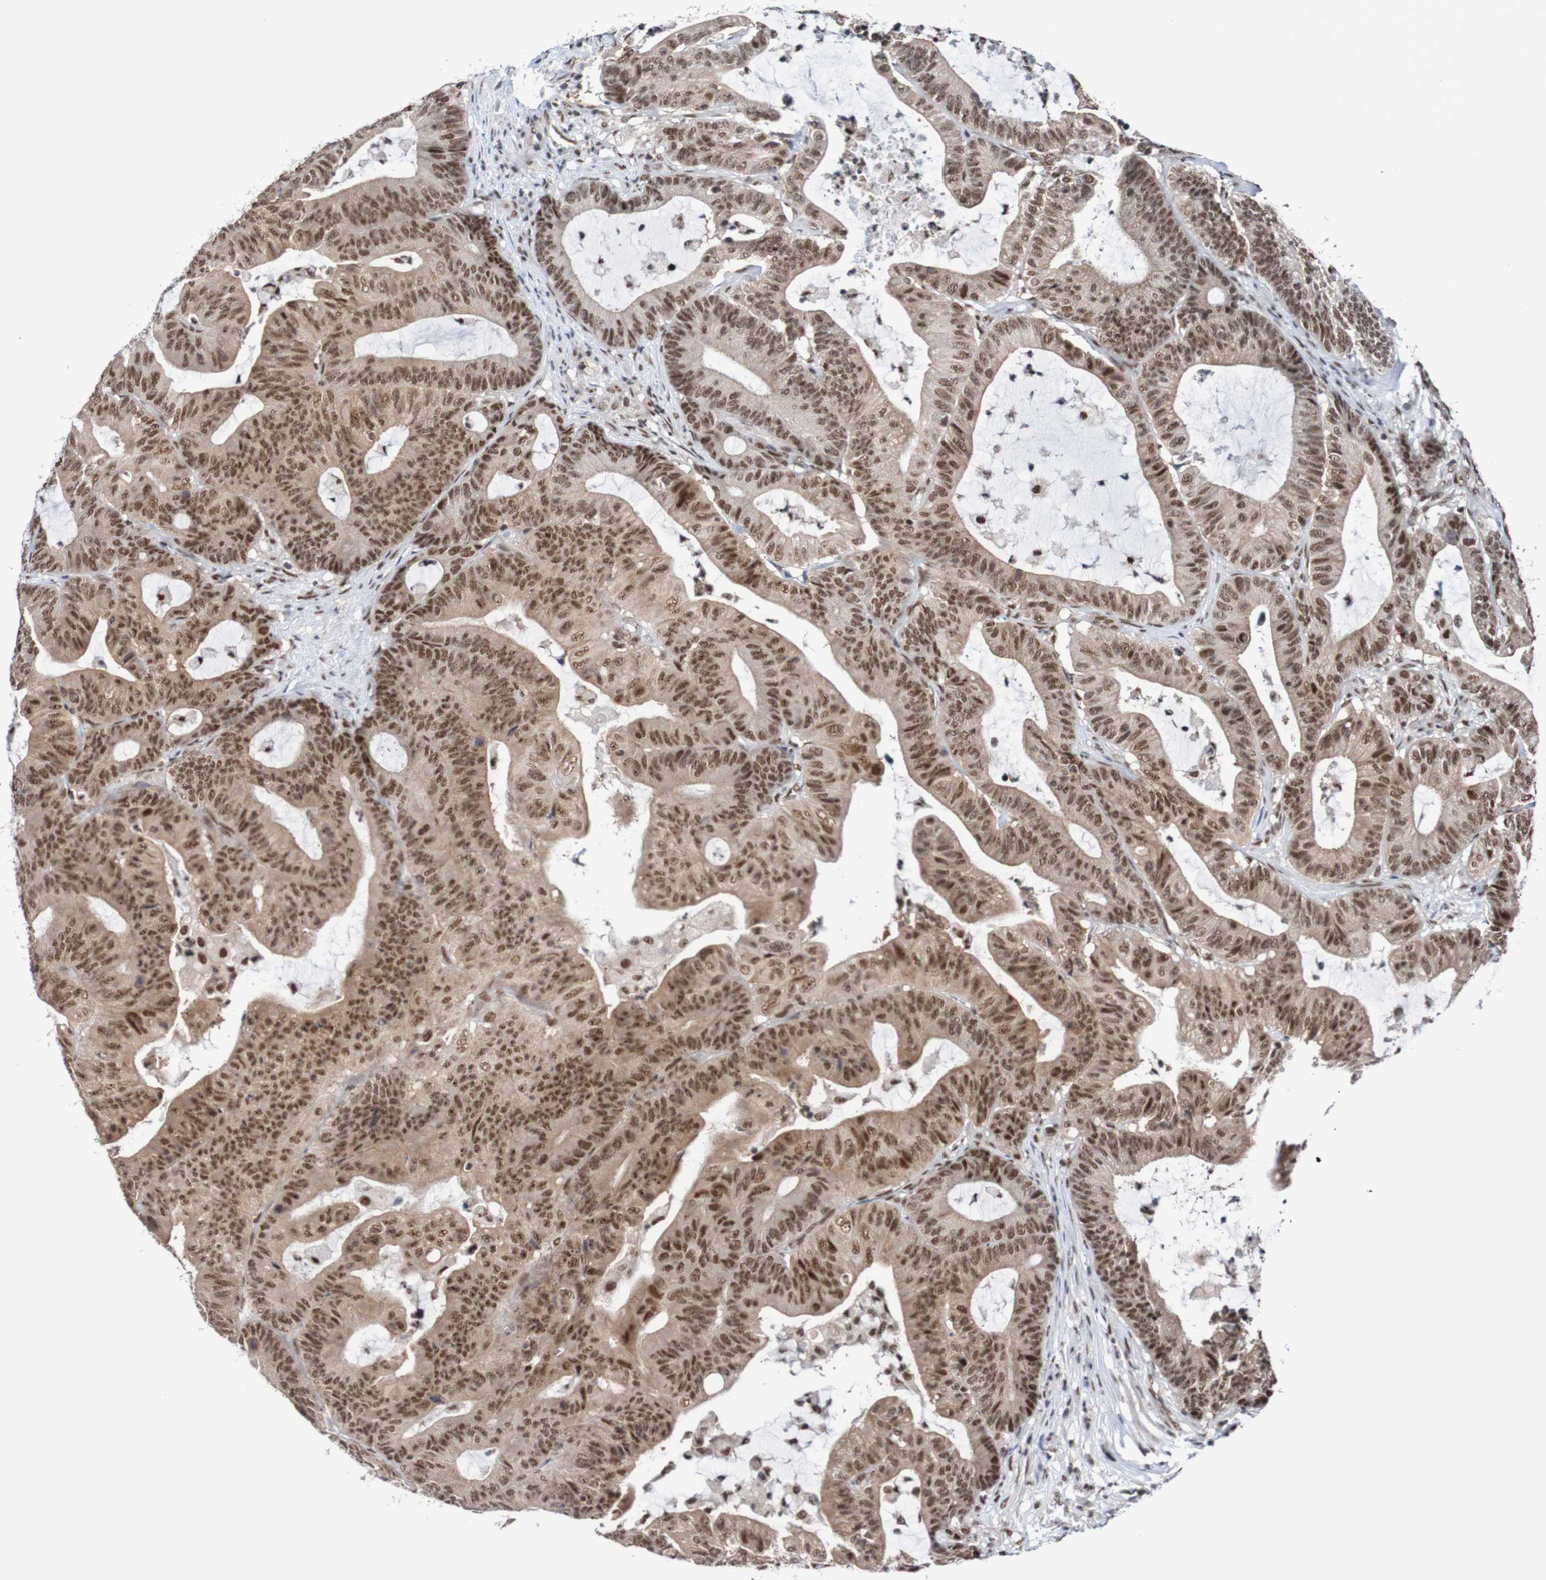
{"staining": {"intensity": "moderate", "quantity": ">75%", "location": "cytoplasmic/membranous,nuclear"}, "tissue": "colorectal cancer", "cell_type": "Tumor cells", "image_type": "cancer", "snomed": [{"axis": "morphology", "description": "Adenocarcinoma, NOS"}, {"axis": "topography", "description": "Colon"}], "caption": "This is an image of IHC staining of adenocarcinoma (colorectal), which shows moderate staining in the cytoplasmic/membranous and nuclear of tumor cells.", "gene": "CDC5L", "patient": {"sex": "female", "age": 84}}